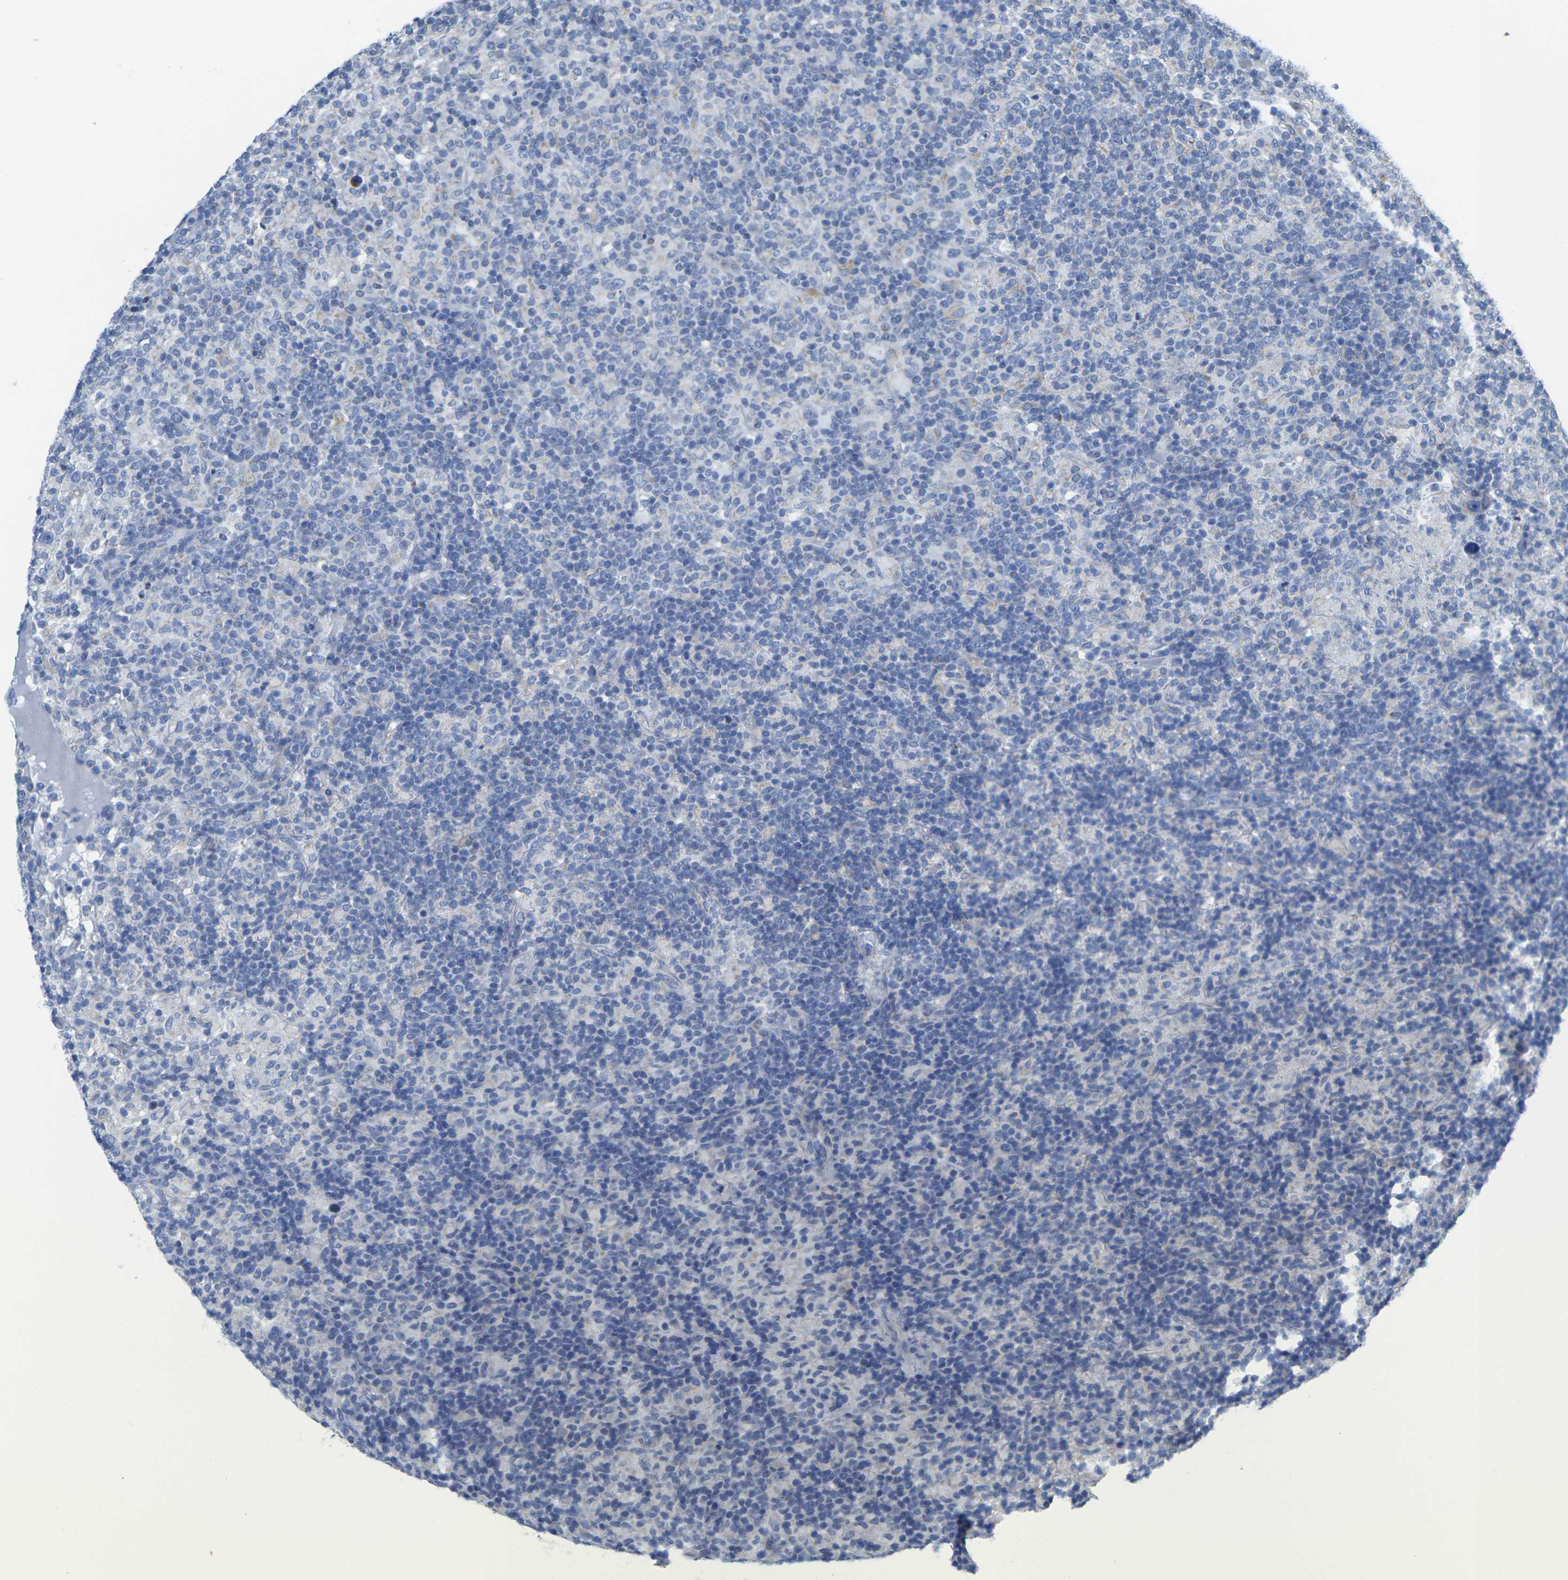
{"staining": {"intensity": "negative", "quantity": "none", "location": "none"}, "tissue": "lymphoma", "cell_type": "Tumor cells", "image_type": "cancer", "snomed": [{"axis": "morphology", "description": "Hodgkin's disease, NOS"}, {"axis": "topography", "description": "Lymph node"}], "caption": "Immunohistochemical staining of human lymphoma reveals no significant staining in tumor cells. (Immunohistochemistry (ihc), brightfield microscopy, high magnification).", "gene": "TMEM204", "patient": {"sex": "male", "age": 70}}